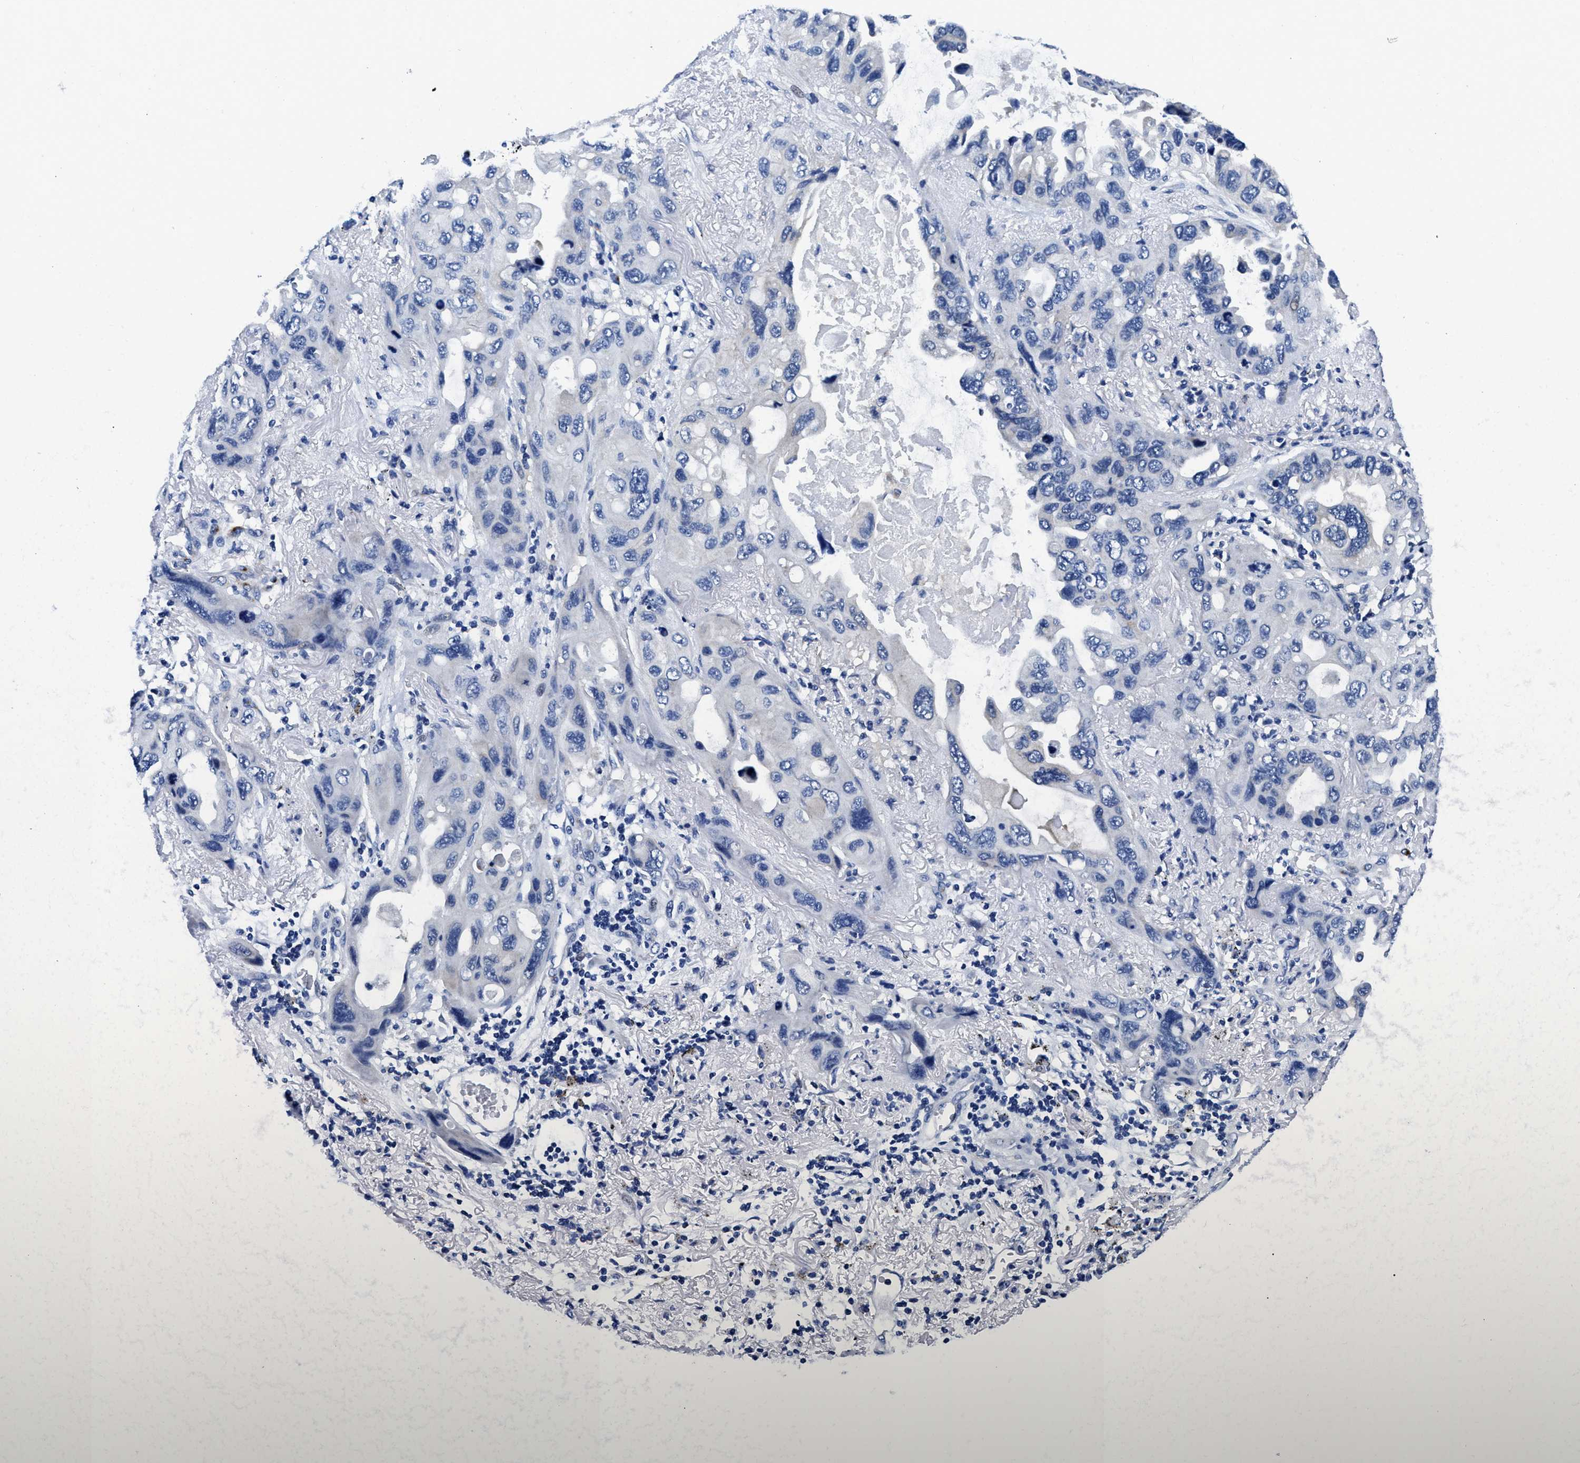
{"staining": {"intensity": "negative", "quantity": "none", "location": "none"}, "tissue": "lung cancer", "cell_type": "Tumor cells", "image_type": "cancer", "snomed": [{"axis": "morphology", "description": "Squamous cell carcinoma, NOS"}, {"axis": "topography", "description": "Lung"}], "caption": "Human lung cancer (squamous cell carcinoma) stained for a protein using immunohistochemistry demonstrates no expression in tumor cells.", "gene": "SLC35F1", "patient": {"sex": "female", "age": 73}}